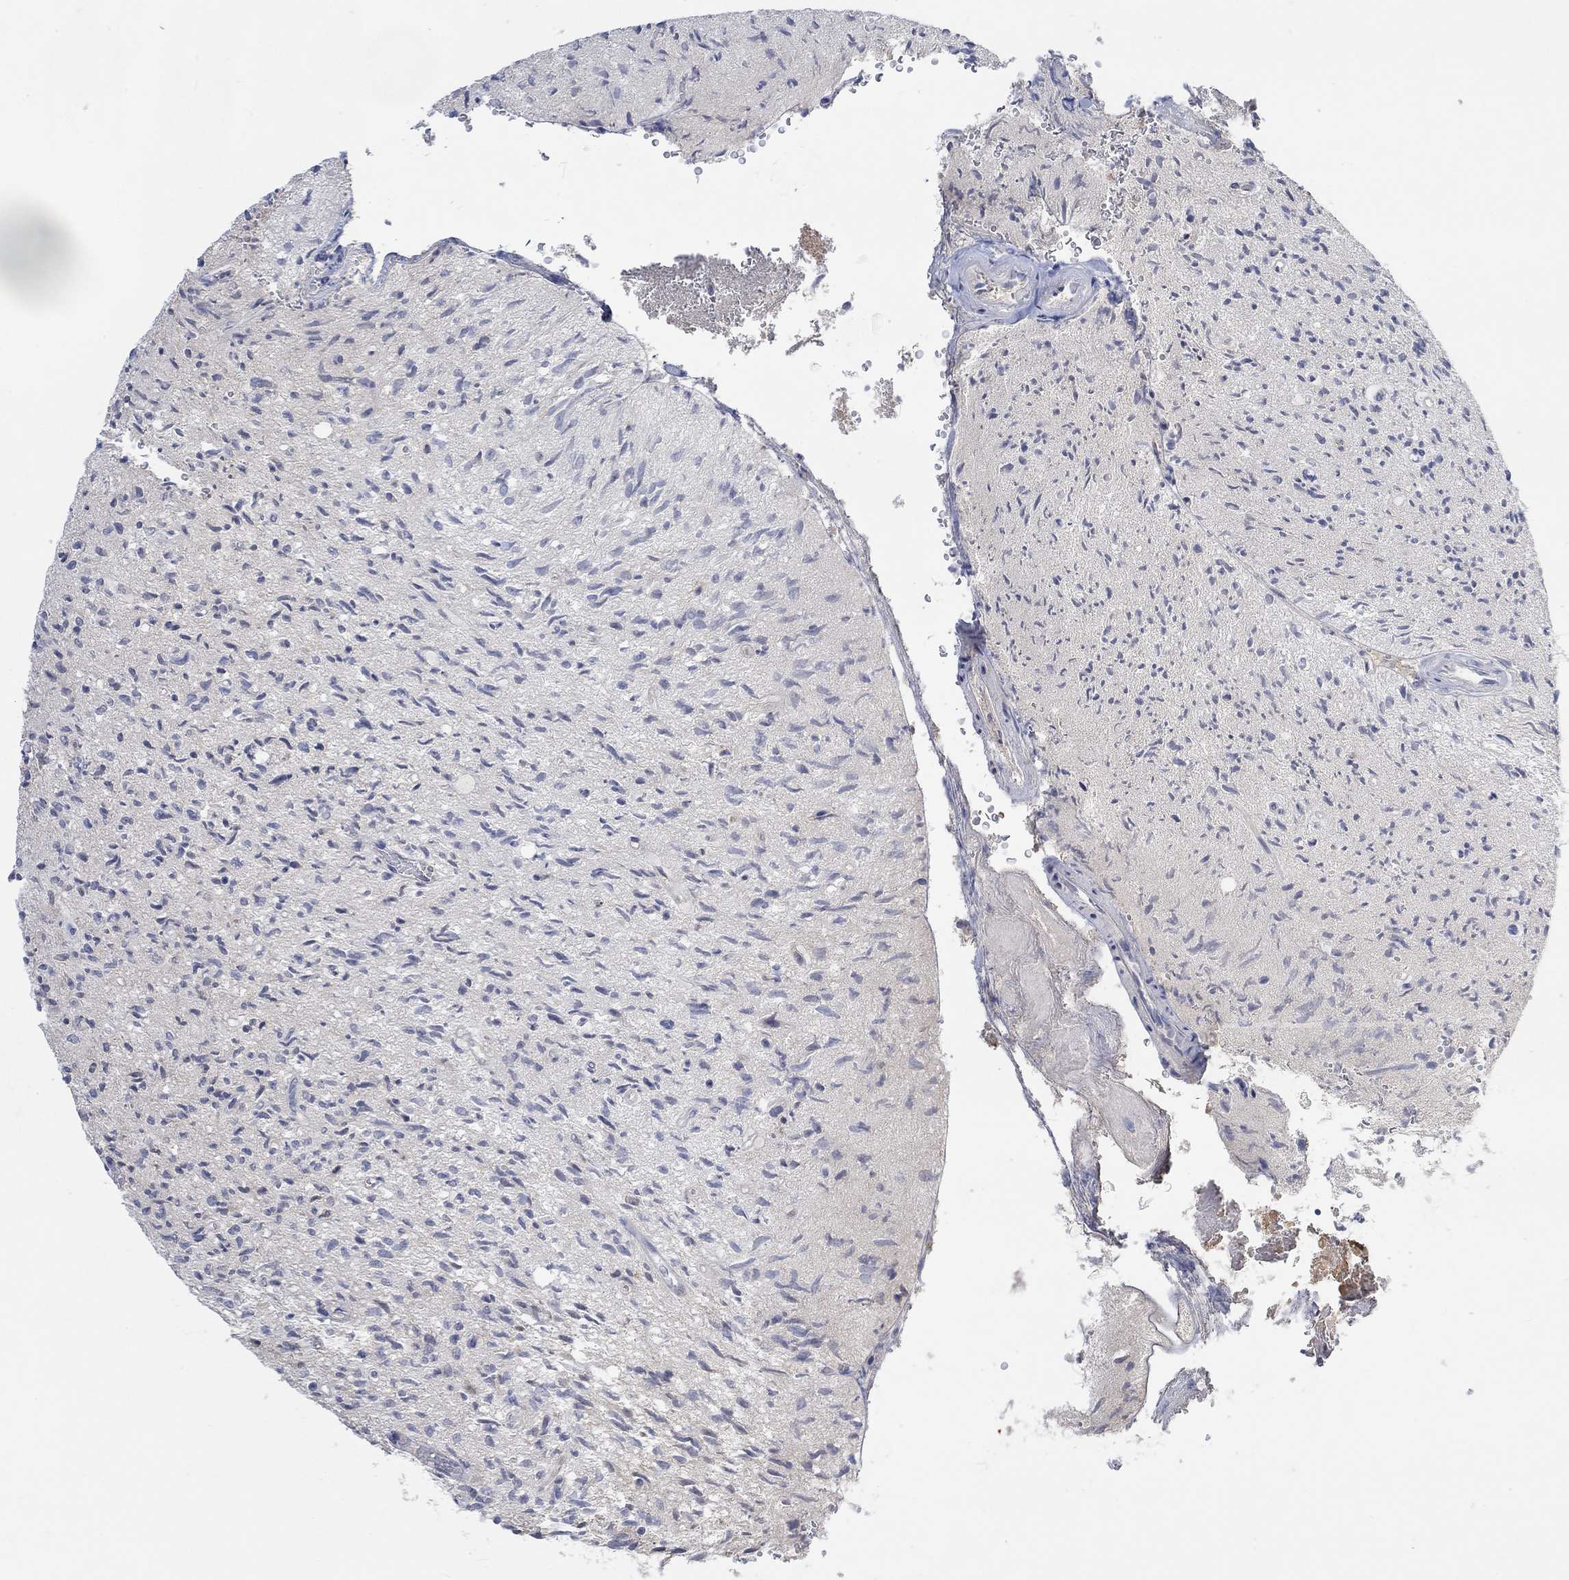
{"staining": {"intensity": "negative", "quantity": "none", "location": "none"}, "tissue": "glioma", "cell_type": "Tumor cells", "image_type": "cancer", "snomed": [{"axis": "morphology", "description": "Glioma, malignant, High grade"}, {"axis": "topography", "description": "Brain"}], "caption": "An image of malignant glioma (high-grade) stained for a protein demonstrates no brown staining in tumor cells.", "gene": "MSTN", "patient": {"sex": "male", "age": 64}}